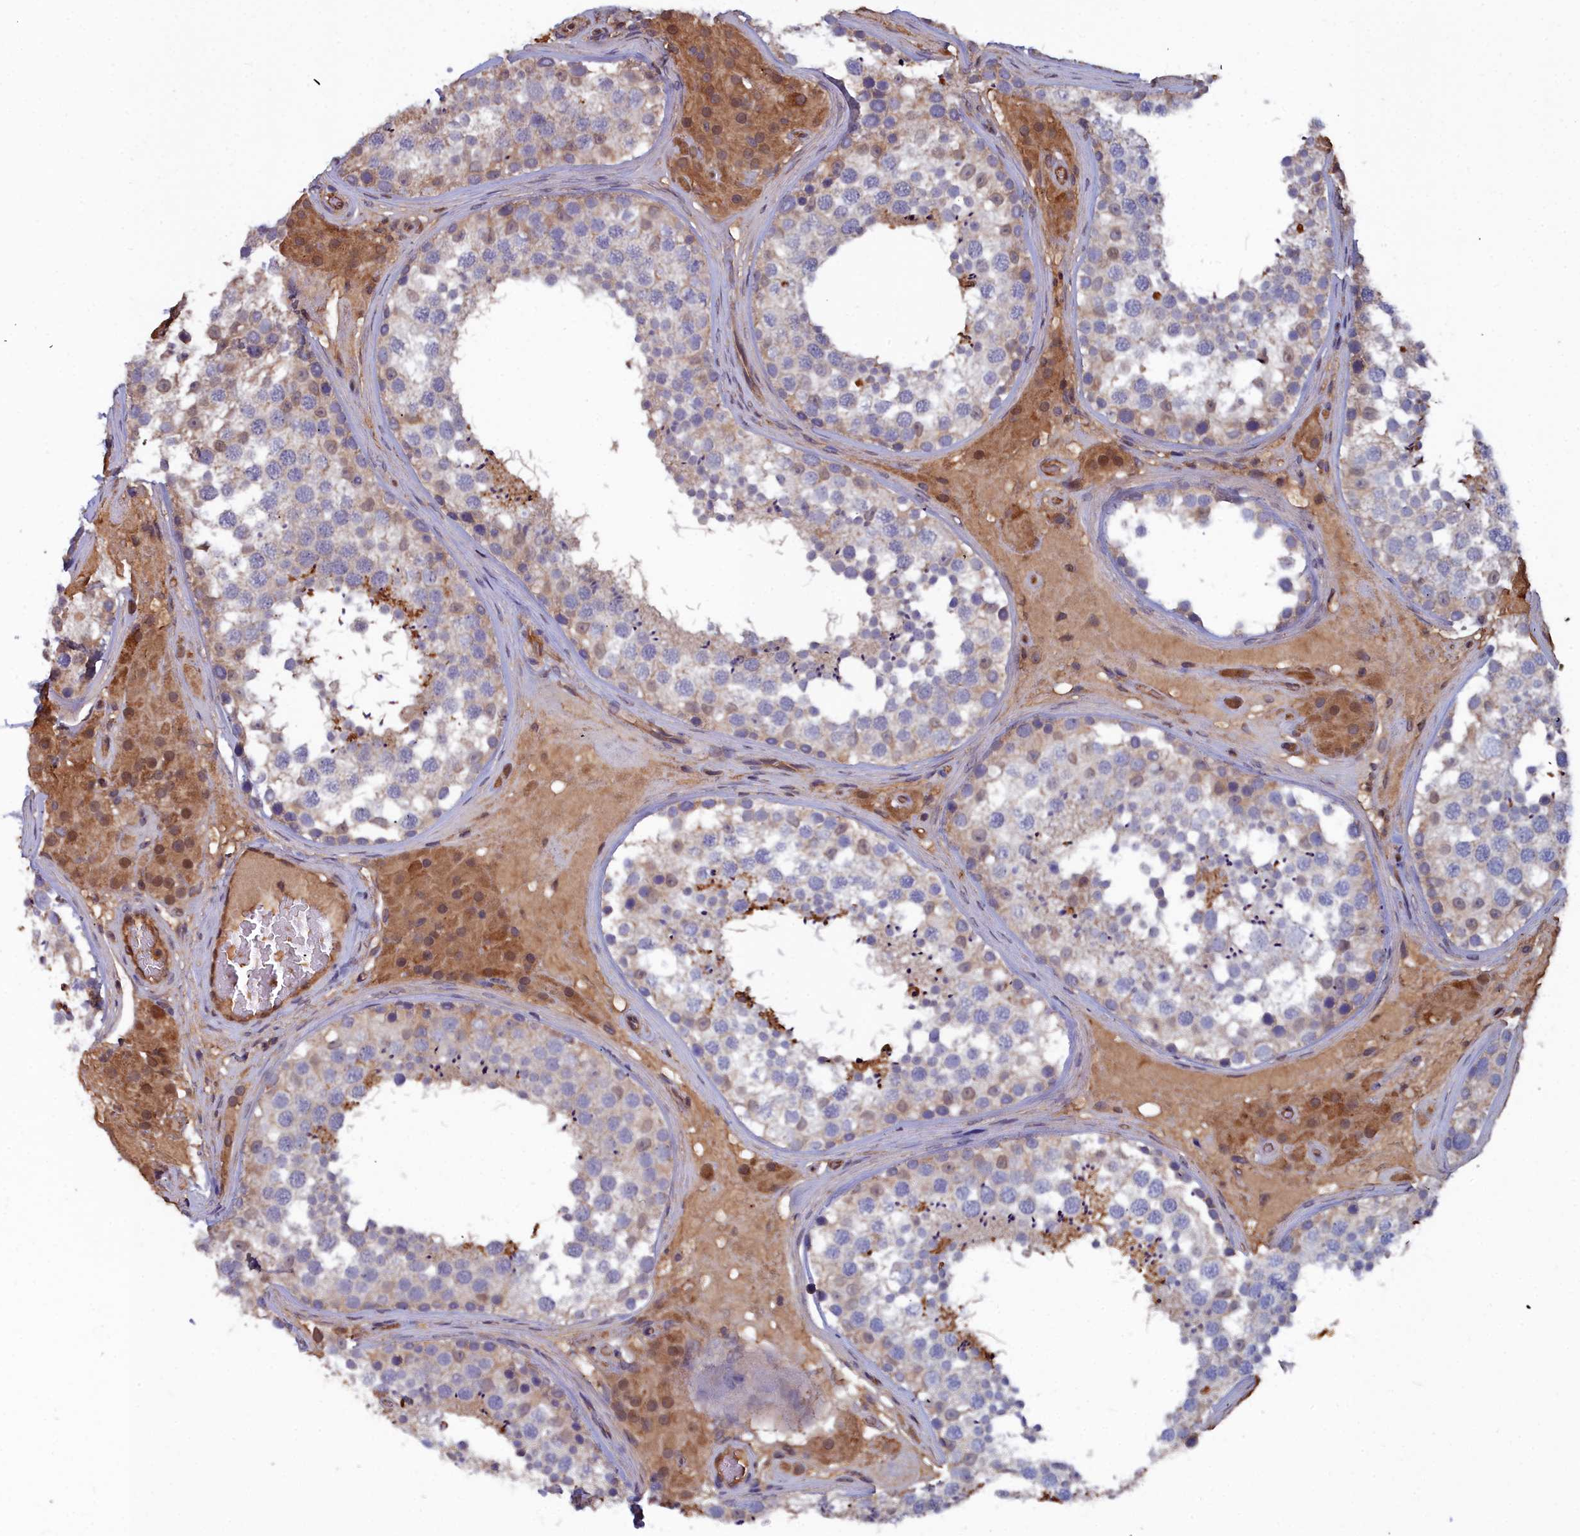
{"staining": {"intensity": "moderate", "quantity": "<25%", "location": "cytoplasmic/membranous"}, "tissue": "testis", "cell_type": "Cells in seminiferous ducts", "image_type": "normal", "snomed": [{"axis": "morphology", "description": "Normal tissue, NOS"}, {"axis": "topography", "description": "Testis"}], "caption": "A micrograph of human testis stained for a protein displays moderate cytoplasmic/membranous brown staining in cells in seminiferous ducts. (DAB = brown stain, brightfield microscopy at high magnification).", "gene": "GFRA2", "patient": {"sex": "male", "age": 46}}